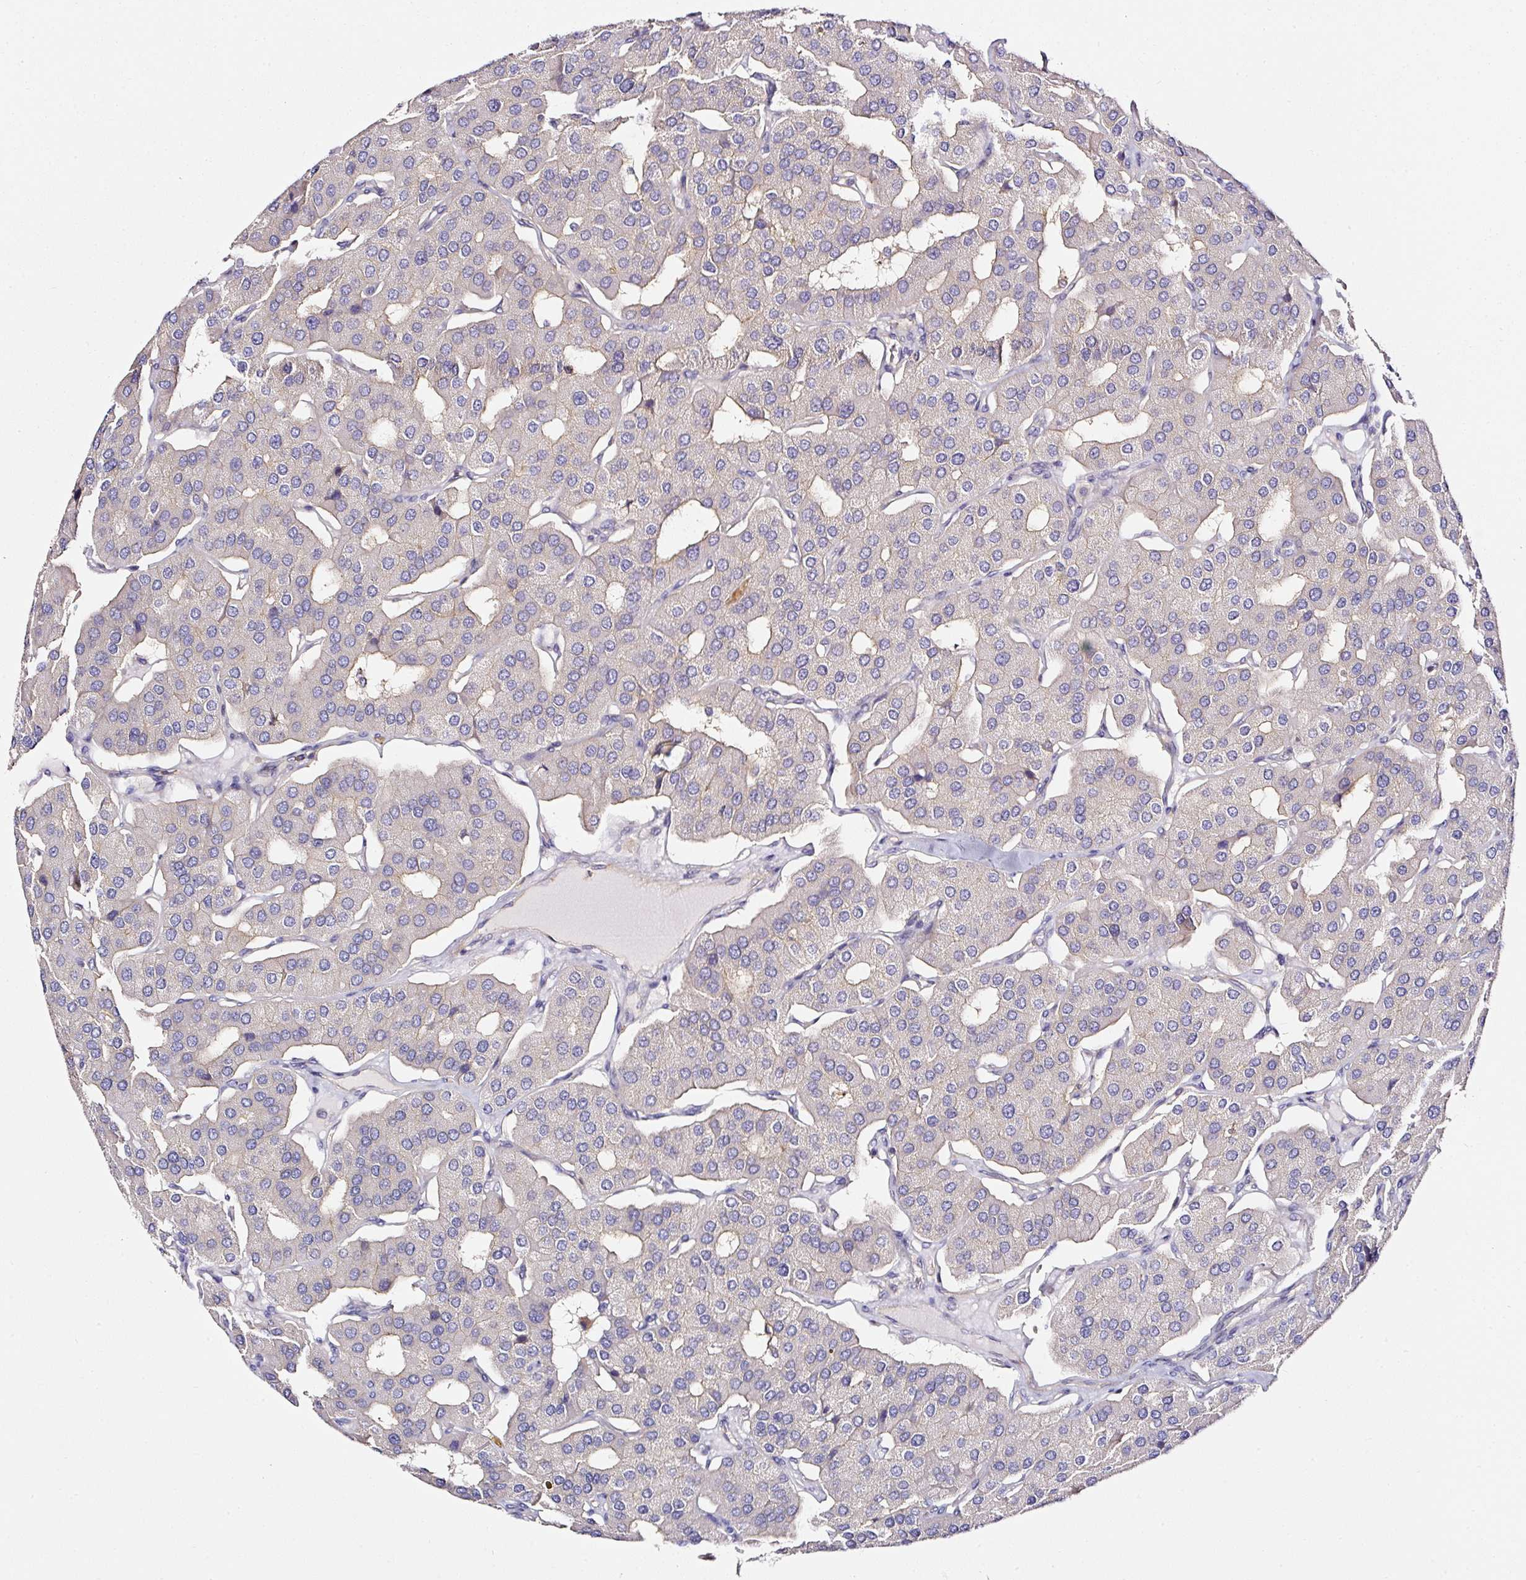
{"staining": {"intensity": "negative", "quantity": "none", "location": "none"}, "tissue": "parathyroid gland", "cell_type": "Glandular cells", "image_type": "normal", "snomed": [{"axis": "morphology", "description": "Normal tissue, NOS"}, {"axis": "morphology", "description": "Adenoma, NOS"}, {"axis": "topography", "description": "Parathyroid gland"}], "caption": "Normal parathyroid gland was stained to show a protein in brown. There is no significant staining in glandular cells.", "gene": "CD47", "patient": {"sex": "female", "age": 86}}